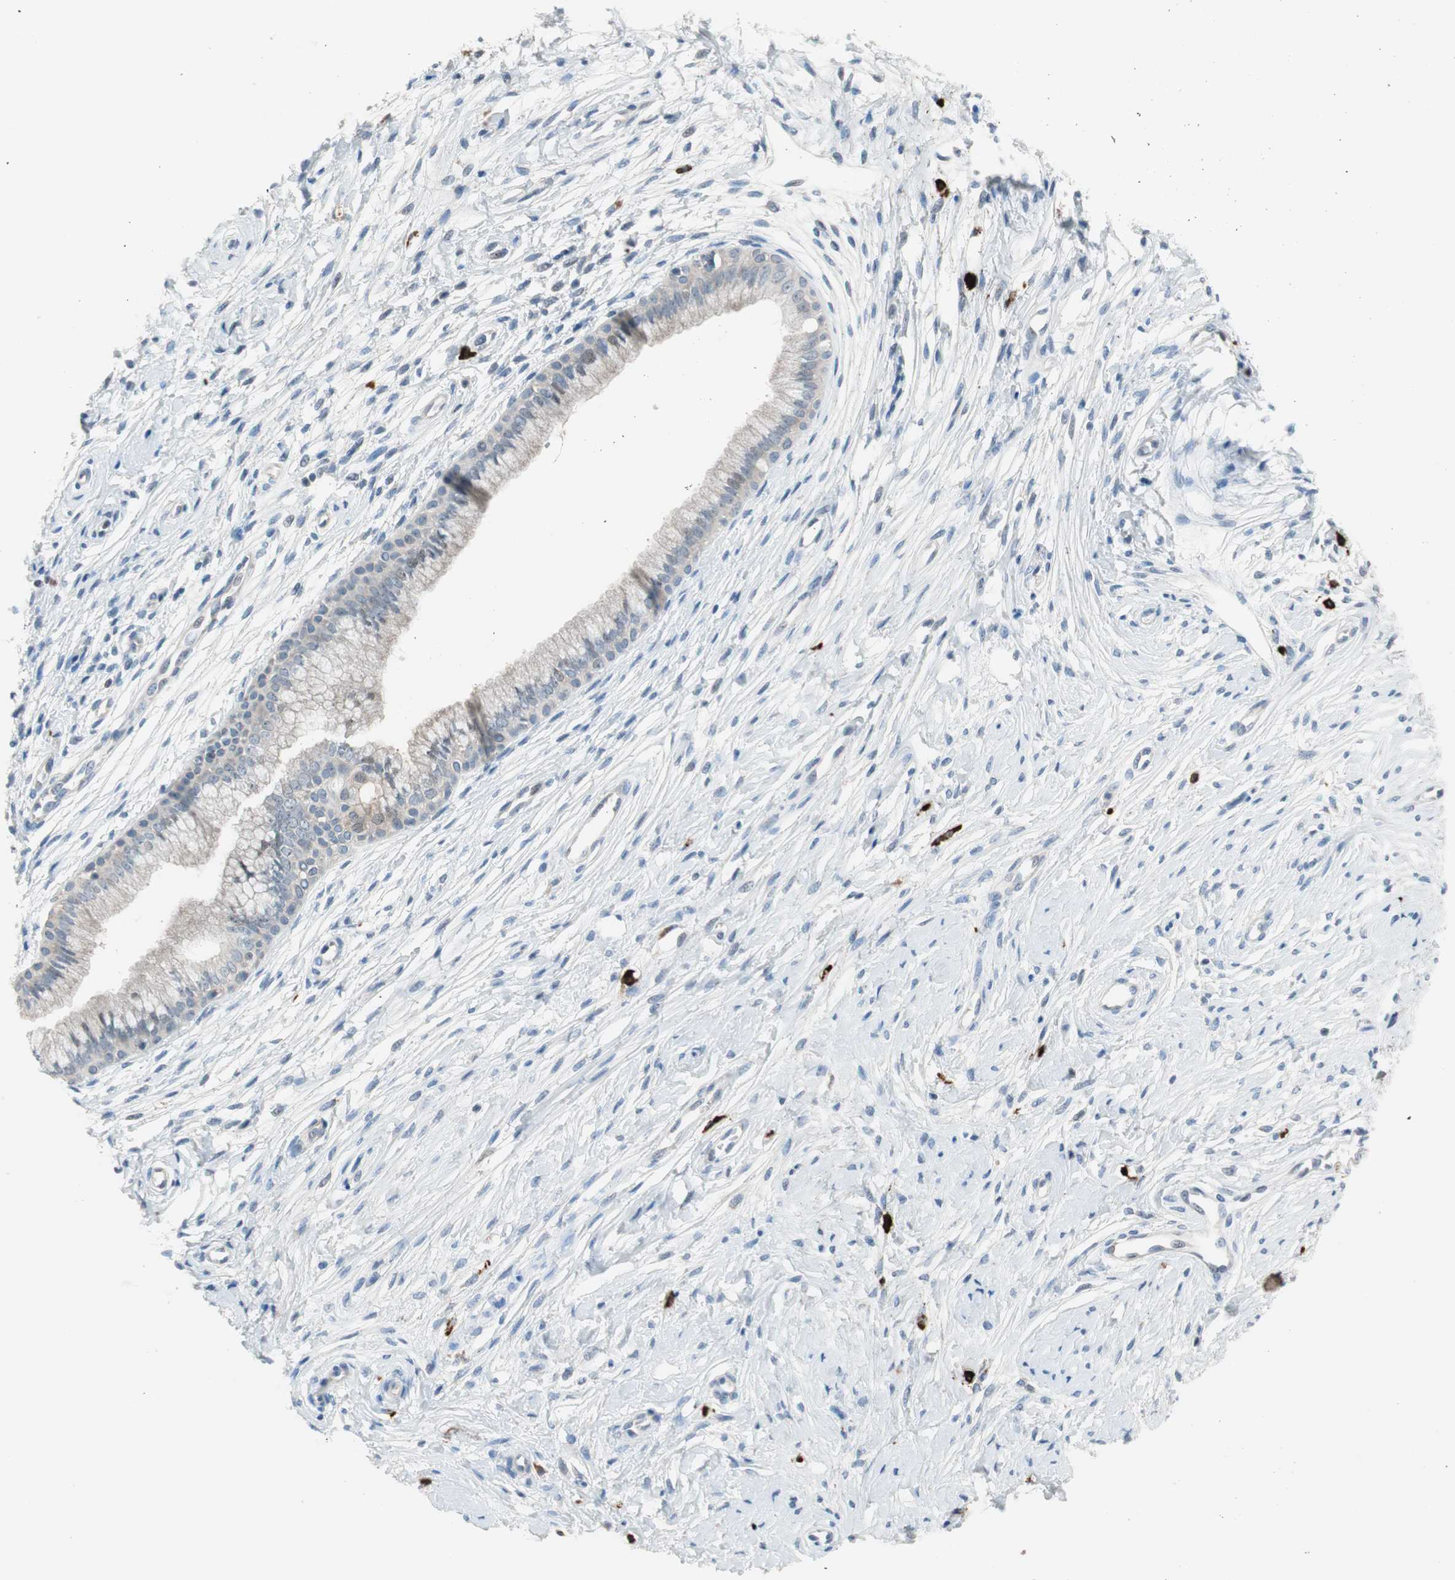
{"staining": {"intensity": "weak", "quantity": "<25%", "location": "cytoplasmic/membranous,nuclear"}, "tissue": "cervix", "cell_type": "Glandular cells", "image_type": "normal", "snomed": [{"axis": "morphology", "description": "Normal tissue, NOS"}, {"axis": "topography", "description": "Cervix"}], "caption": "There is no significant staining in glandular cells of cervix. (Brightfield microscopy of DAB IHC at high magnification).", "gene": "PDZK1", "patient": {"sex": "female", "age": 39}}